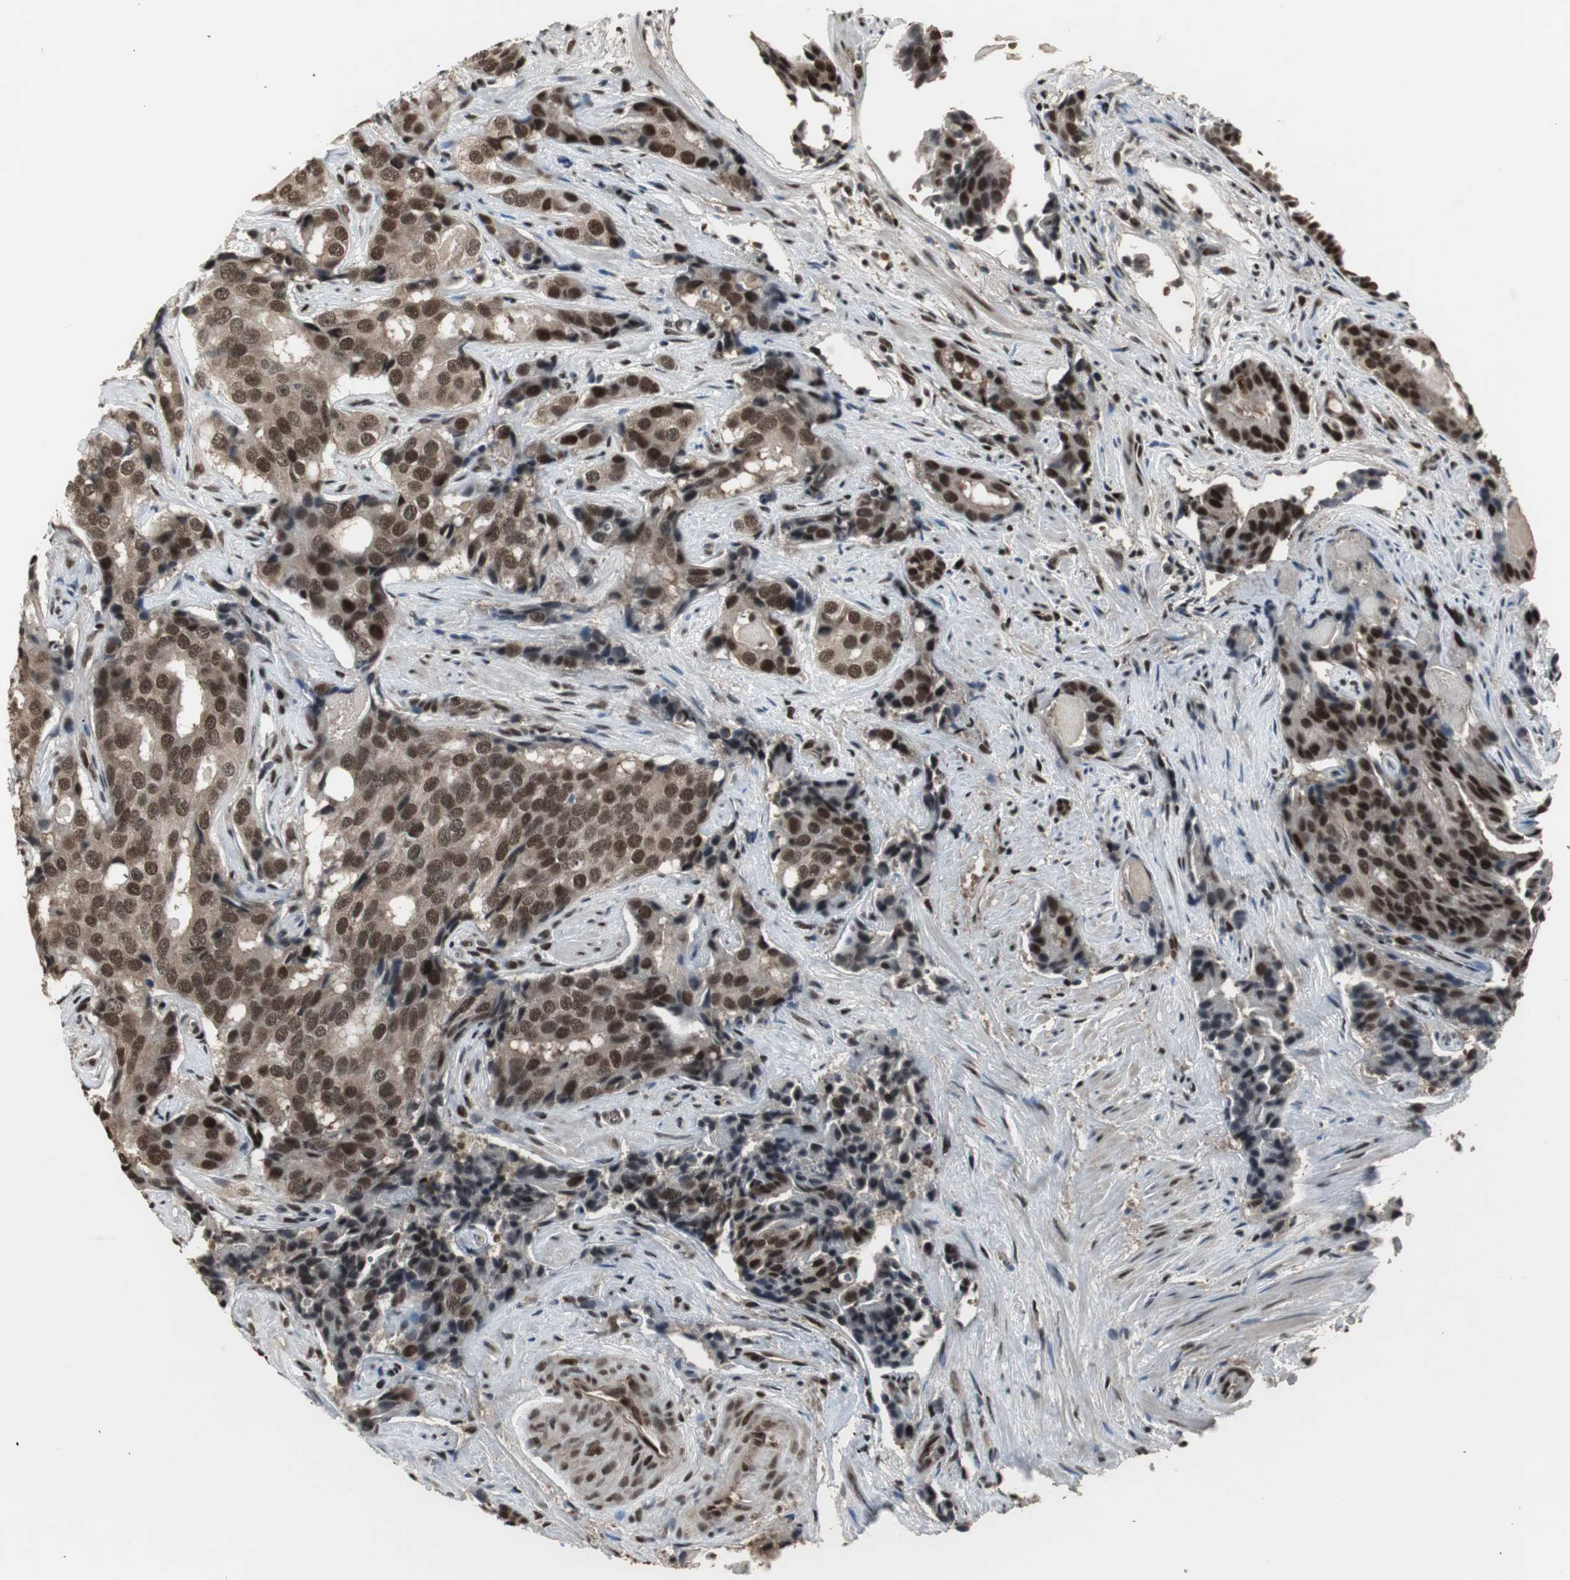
{"staining": {"intensity": "moderate", "quantity": ">75%", "location": "cytoplasmic/membranous,nuclear"}, "tissue": "prostate cancer", "cell_type": "Tumor cells", "image_type": "cancer", "snomed": [{"axis": "morphology", "description": "Adenocarcinoma, High grade"}, {"axis": "topography", "description": "Prostate"}], "caption": "Prostate cancer tissue reveals moderate cytoplasmic/membranous and nuclear positivity in approximately >75% of tumor cells, visualized by immunohistochemistry. The staining was performed using DAB (3,3'-diaminobenzidine) to visualize the protein expression in brown, while the nuclei were stained in blue with hematoxylin (Magnification: 20x).", "gene": "TAF5", "patient": {"sex": "male", "age": 58}}